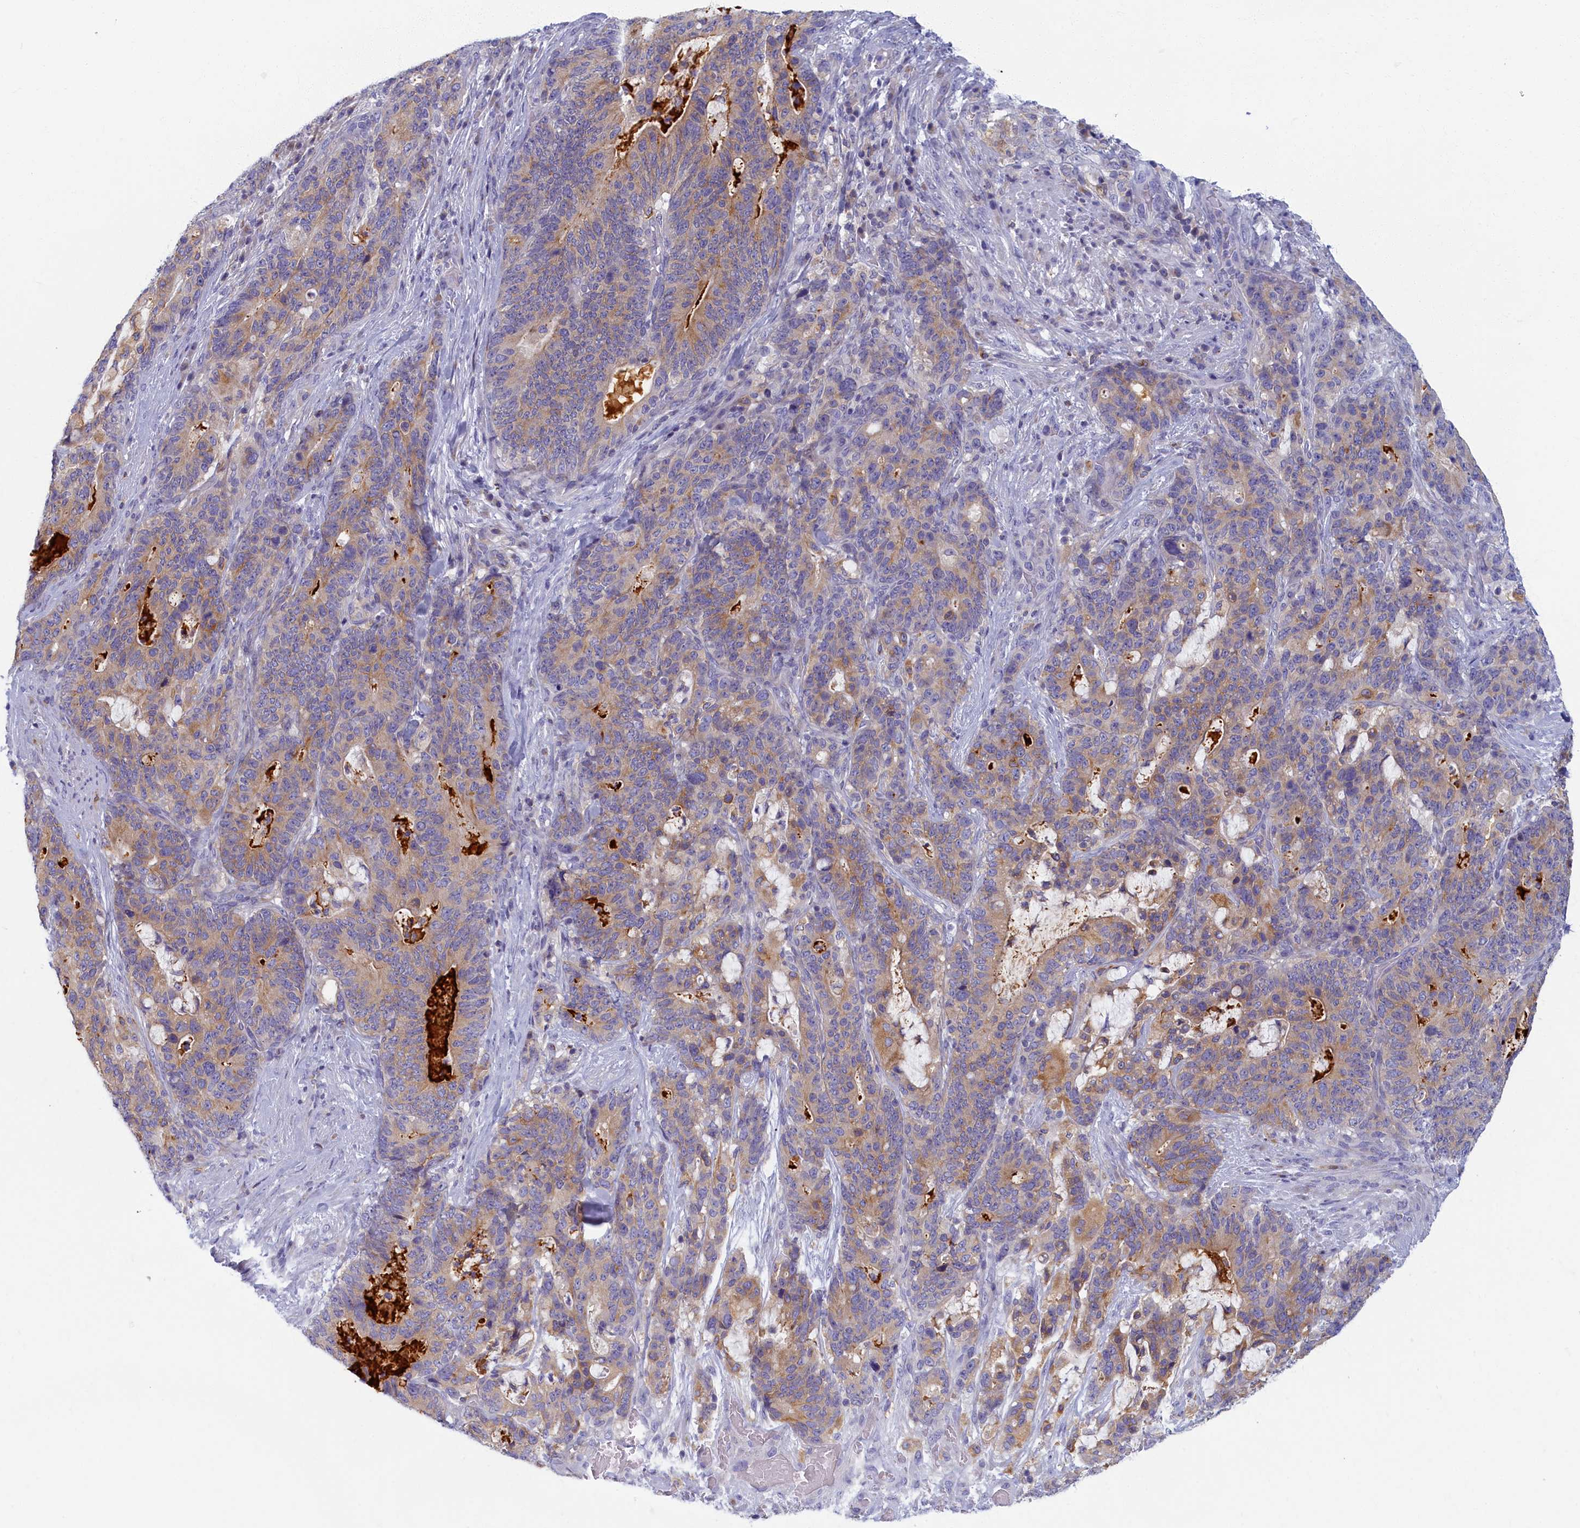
{"staining": {"intensity": "weak", "quantity": ">75%", "location": "cytoplasmic/membranous"}, "tissue": "stomach cancer", "cell_type": "Tumor cells", "image_type": "cancer", "snomed": [{"axis": "morphology", "description": "Normal tissue, NOS"}, {"axis": "morphology", "description": "Adenocarcinoma, NOS"}, {"axis": "topography", "description": "Stomach"}], "caption": "Protein analysis of stomach cancer (adenocarcinoma) tissue exhibits weak cytoplasmic/membranous staining in approximately >75% of tumor cells.", "gene": "NOL10", "patient": {"sex": "female", "age": 64}}